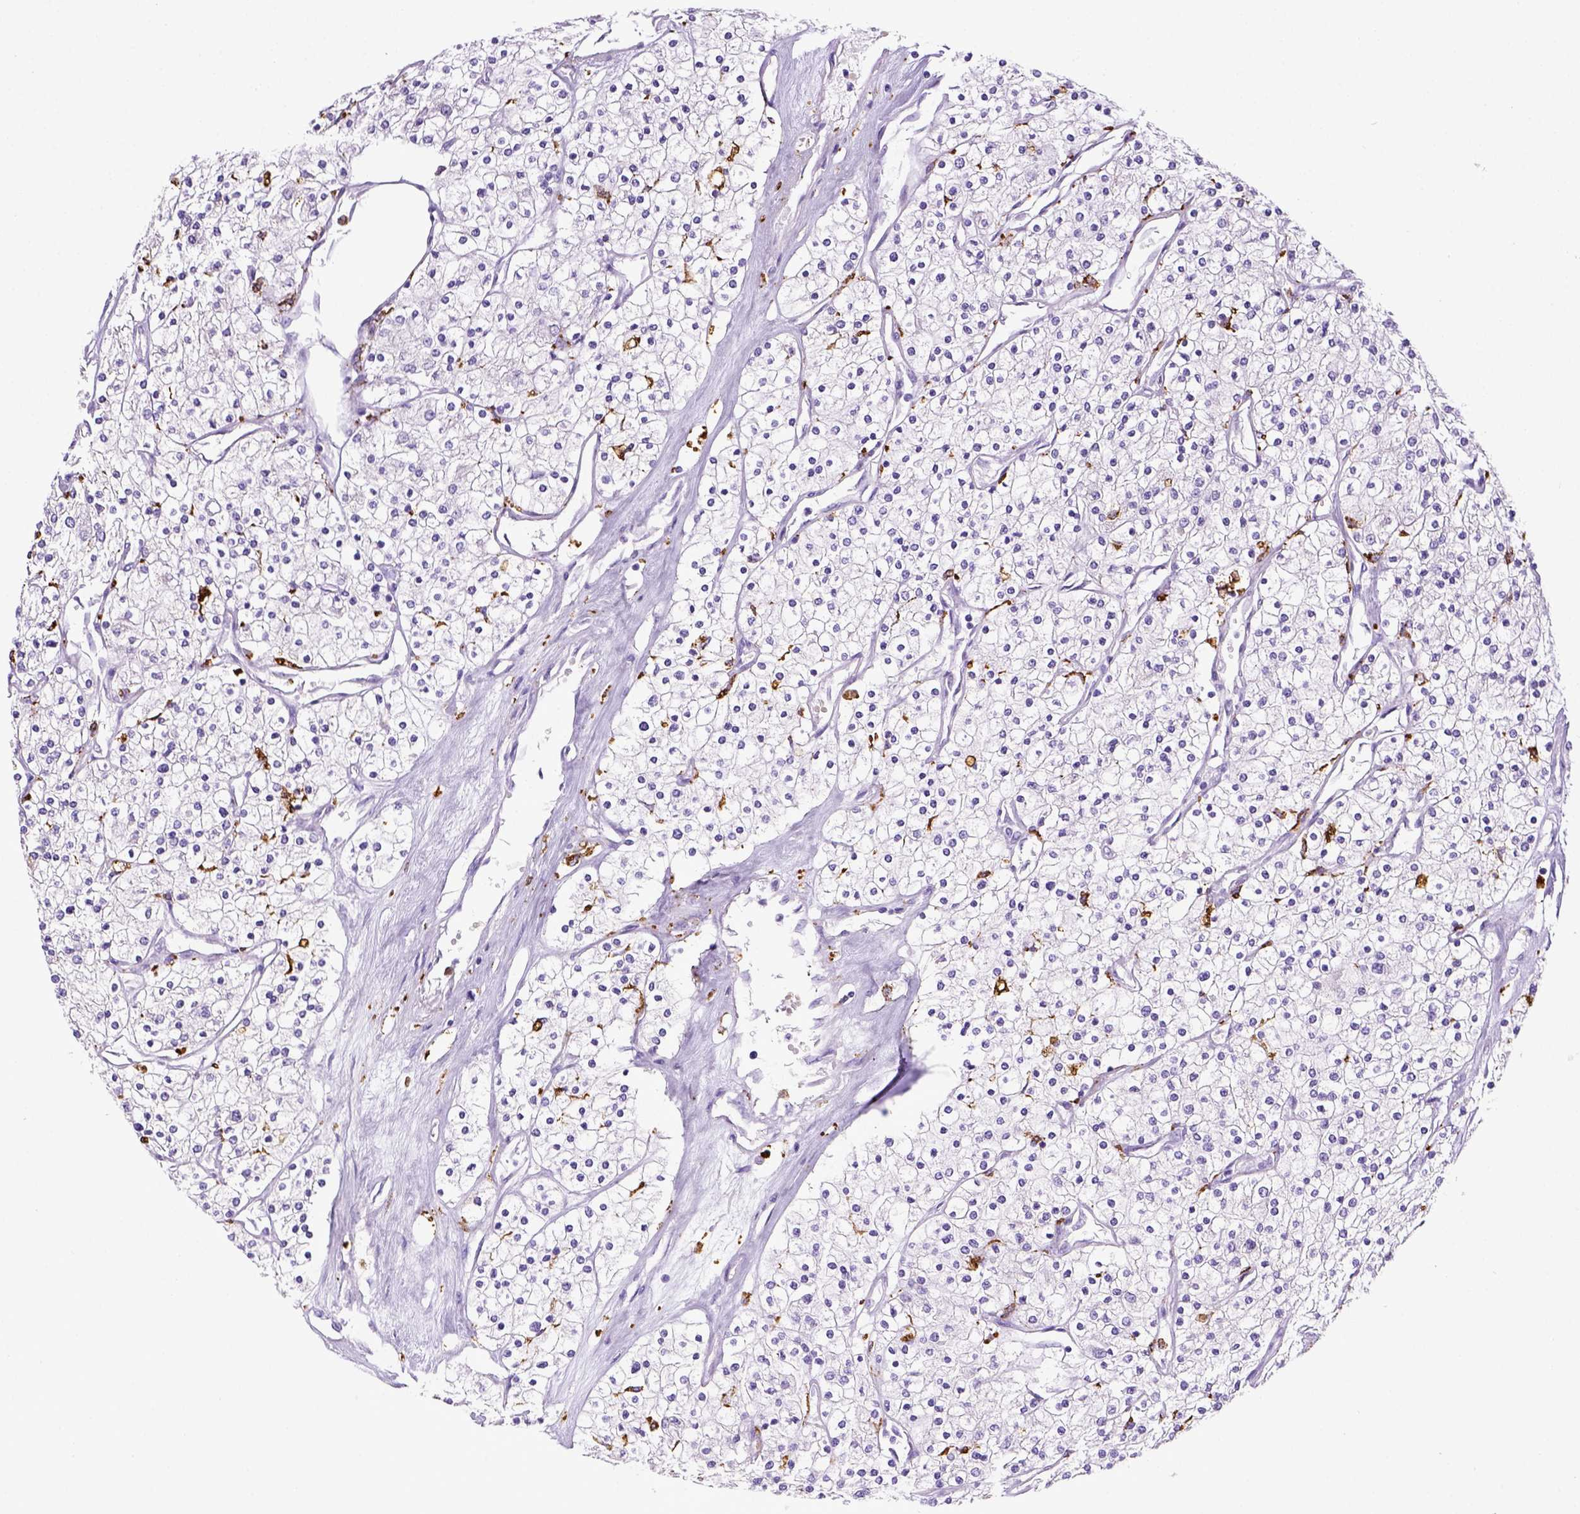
{"staining": {"intensity": "negative", "quantity": "none", "location": "none"}, "tissue": "renal cancer", "cell_type": "Tumor cells", "image_type": "cancer", "snomed": [{"axis": "morphology", "description": "Adenocarcinoma, NOS"}, {"axis": "topography", "description": "Kidney"}], "caption": "High power microscopy image of an IHC photomicrograph of renal cancer (adenocarcinoma), revealing no significant staining in tumor cells. The staining was performed using DAB (3,3'-diaminobenzidine) to visualize the protein expression in brown, while the nuclei were stained in blue with hematoxylin (Magnification: 20x).", "gene": "CD68", "patient": {"sex": "male", "age": 80}}